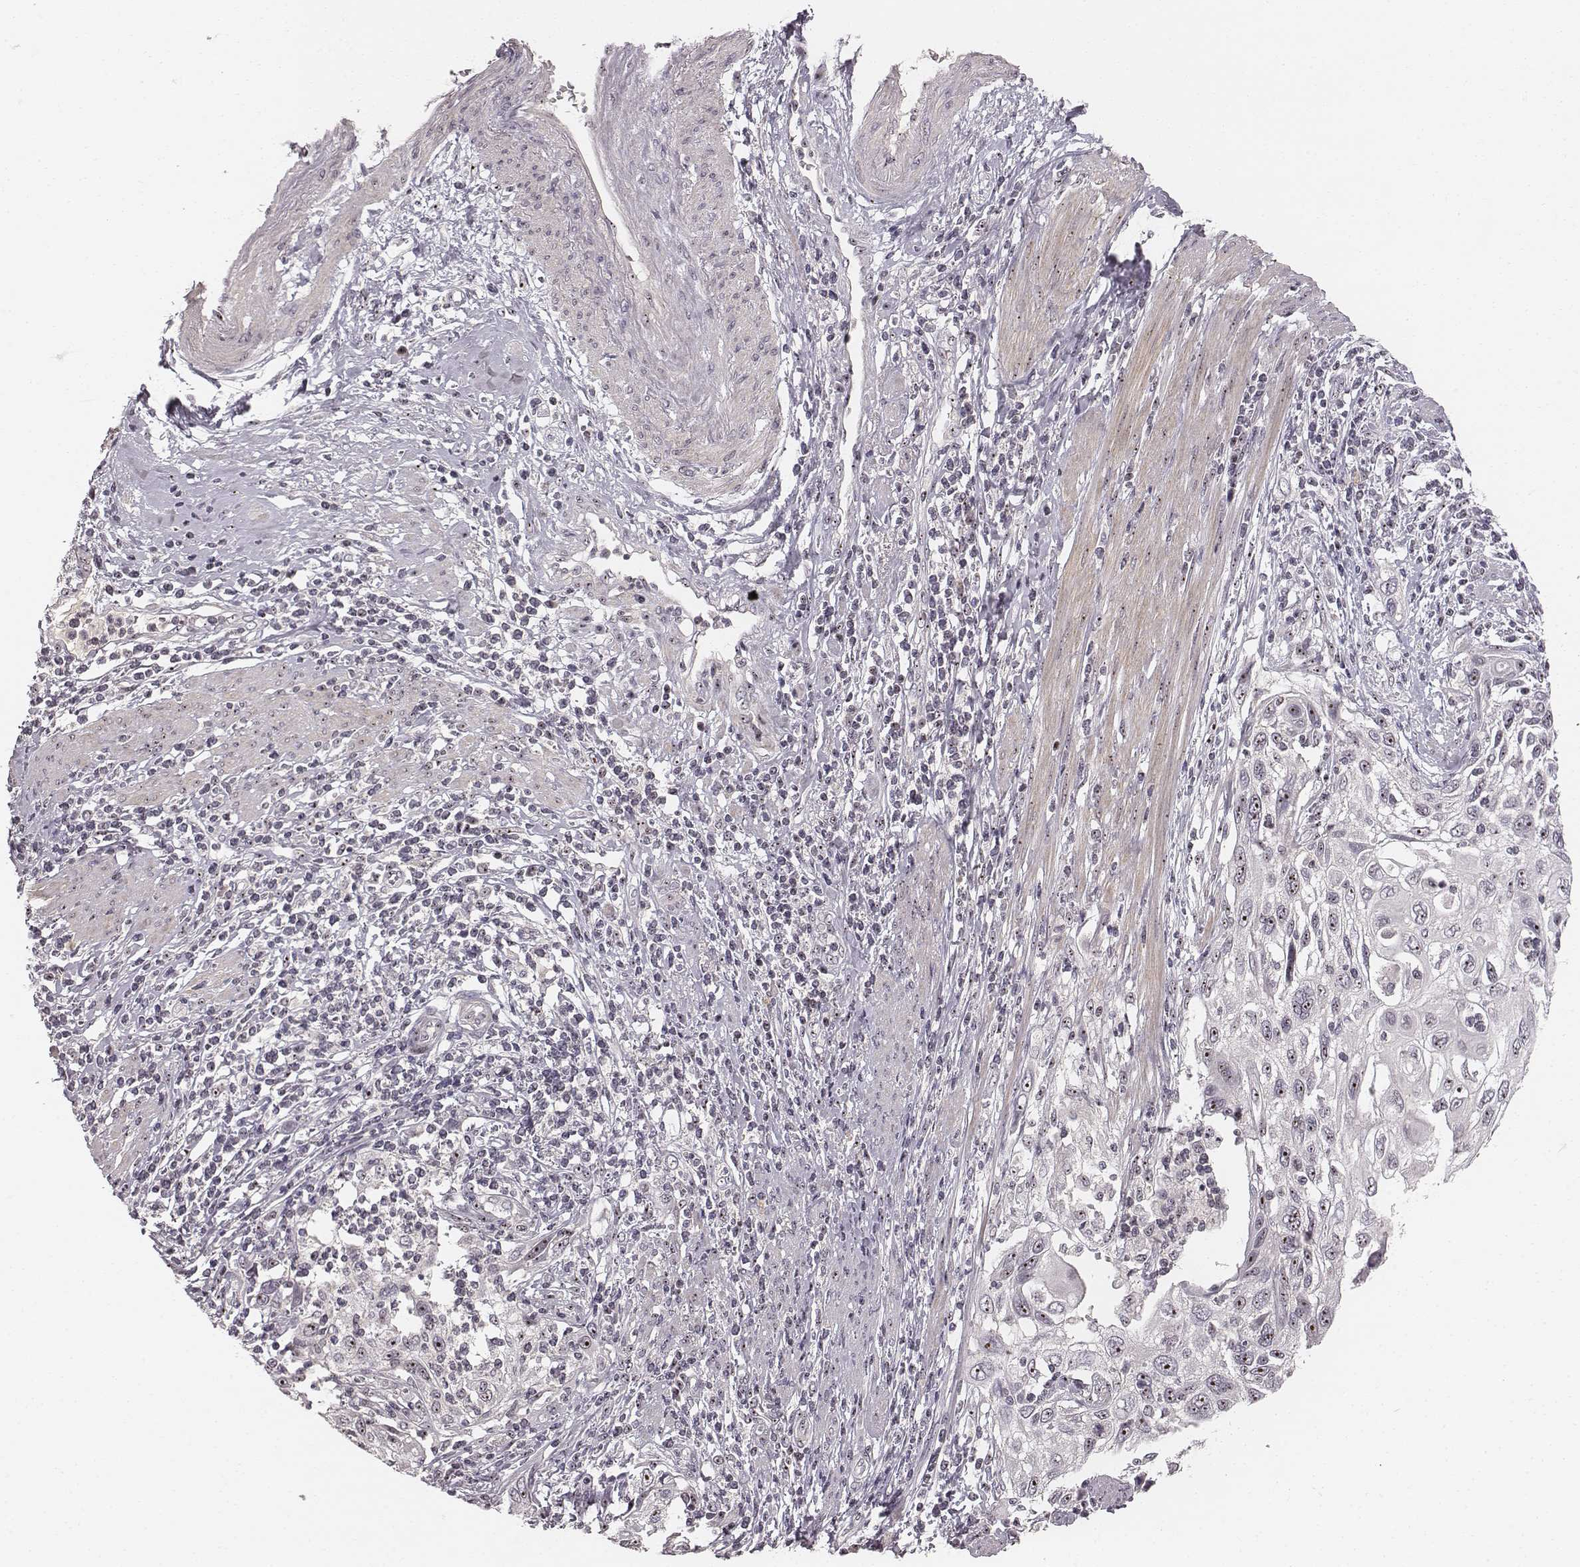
{"staining": {"intensity": "moderate", "quantity": ">75%", "location": "nuclear"}, "tissue": "cervical cancer", "cell_type": "Tumor cells", "image_type": "cancer", "snomed": [{"axis": "morphology", "description": "Squamous cell carcinoma, NOS"}, {"axis": "topography", "description": "Cervix"}], "caption": "Protein staining exhibits moderate nuclear staining in approximately >75% of tumor cells in cervical squamous cell carcinoma. Using DAB (3,3'-diaminobenzidine) (brown) and hematoxylin (blue) stains, captured at high magnification using brightfield microscopy.", "gene": "NOP56", "patient": {"sex": "female", "age": 70}}